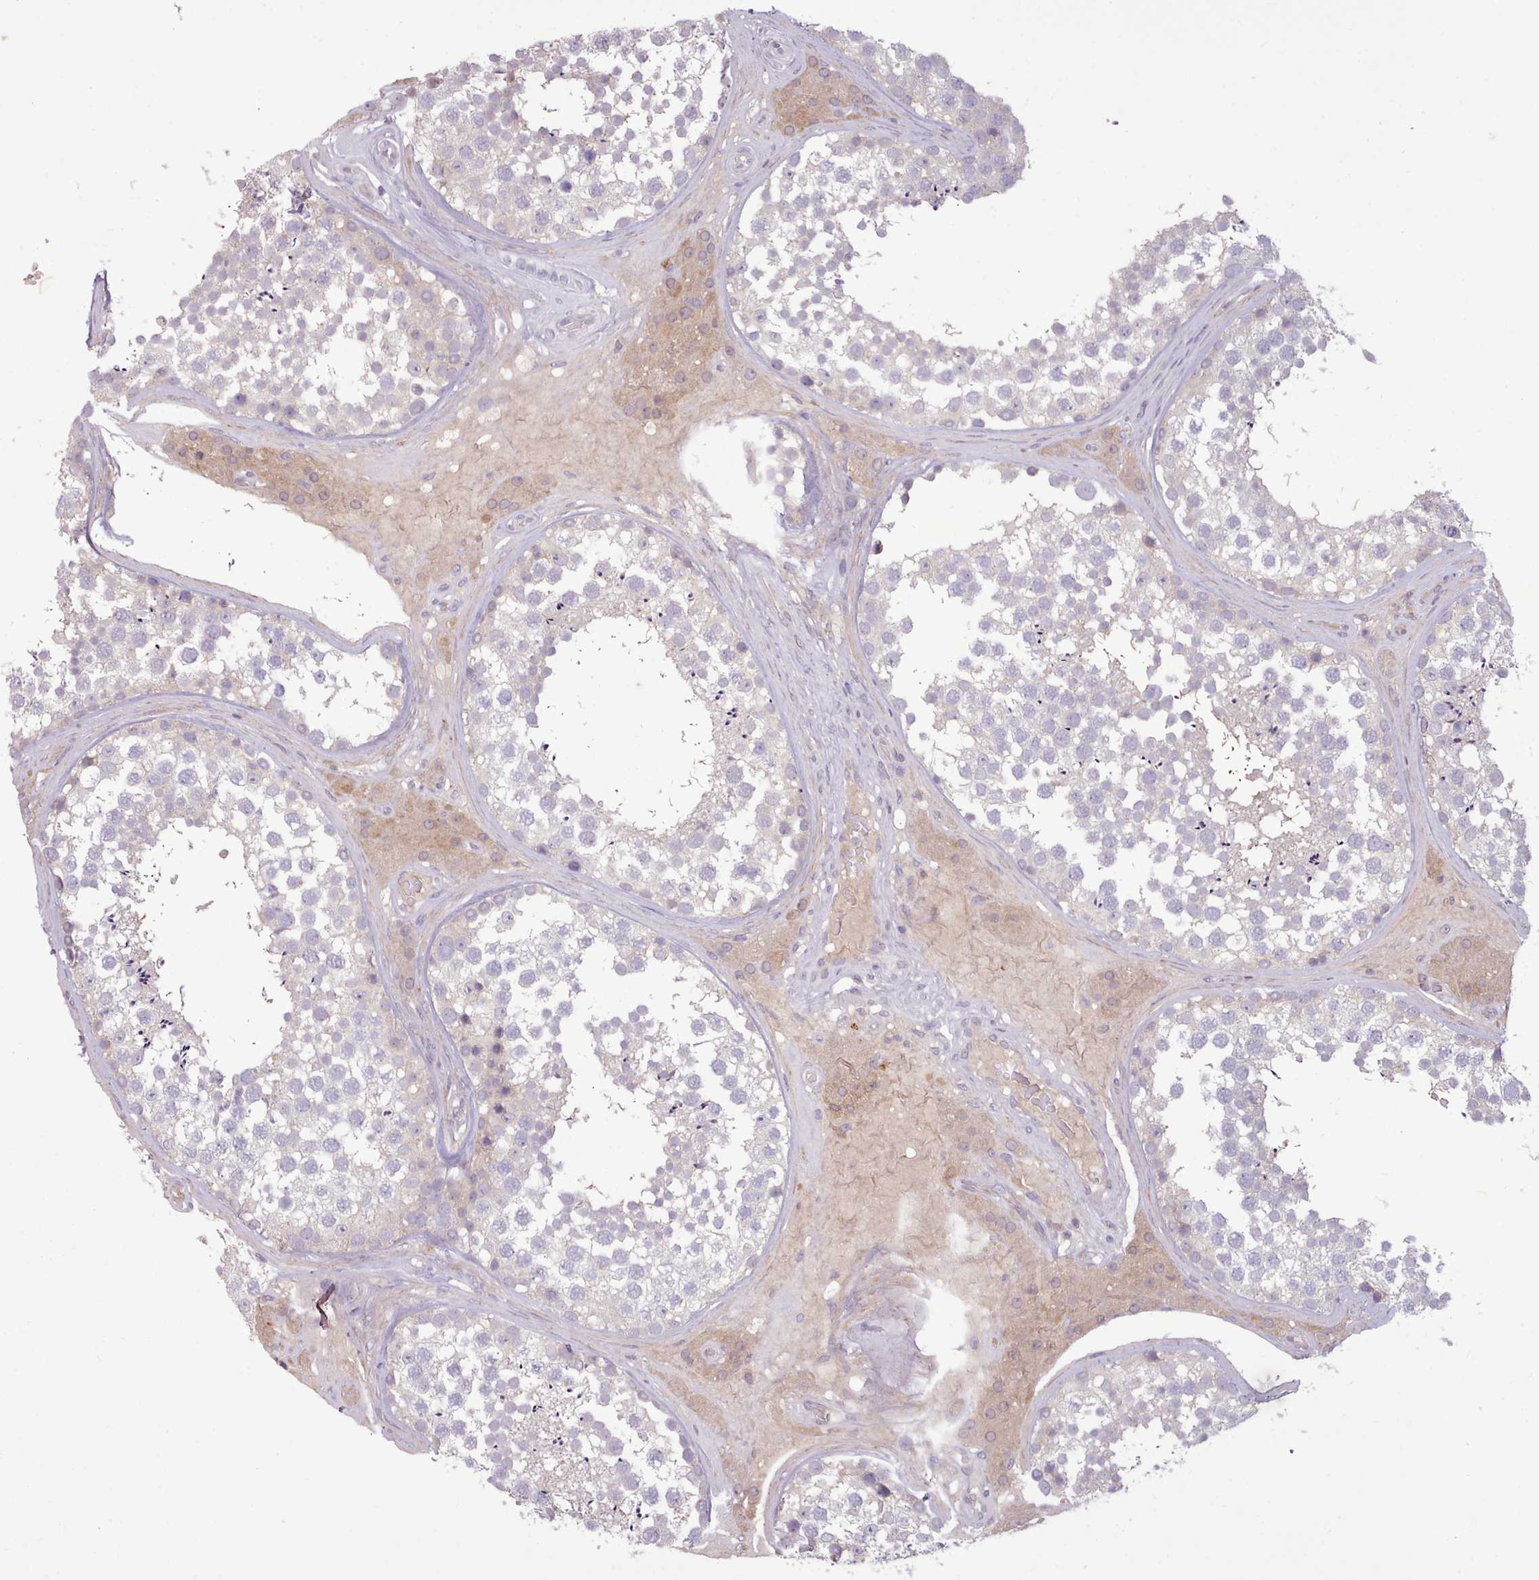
{"staining": {"intensity": "weak", "quantity": "<25%", "location": "cytoplasmic/membranous"}, "tissue": "testis", "cell_type": "Cells in seminiferous ducts", "image_type": "normal", "snomed": [{"axis": "morphology", "description": "Normal tissue, NOS"}, {"axis": "topography", "description": "Testis"}], "caption": "DAB (3,3'-diaminobenzidine) immunohistochemical staining of unremarkable testis displays no significant expression in cells in seminiferous ducts.", "gene": "NMRK1", "patient": {"sex": "male", "age": 46}}